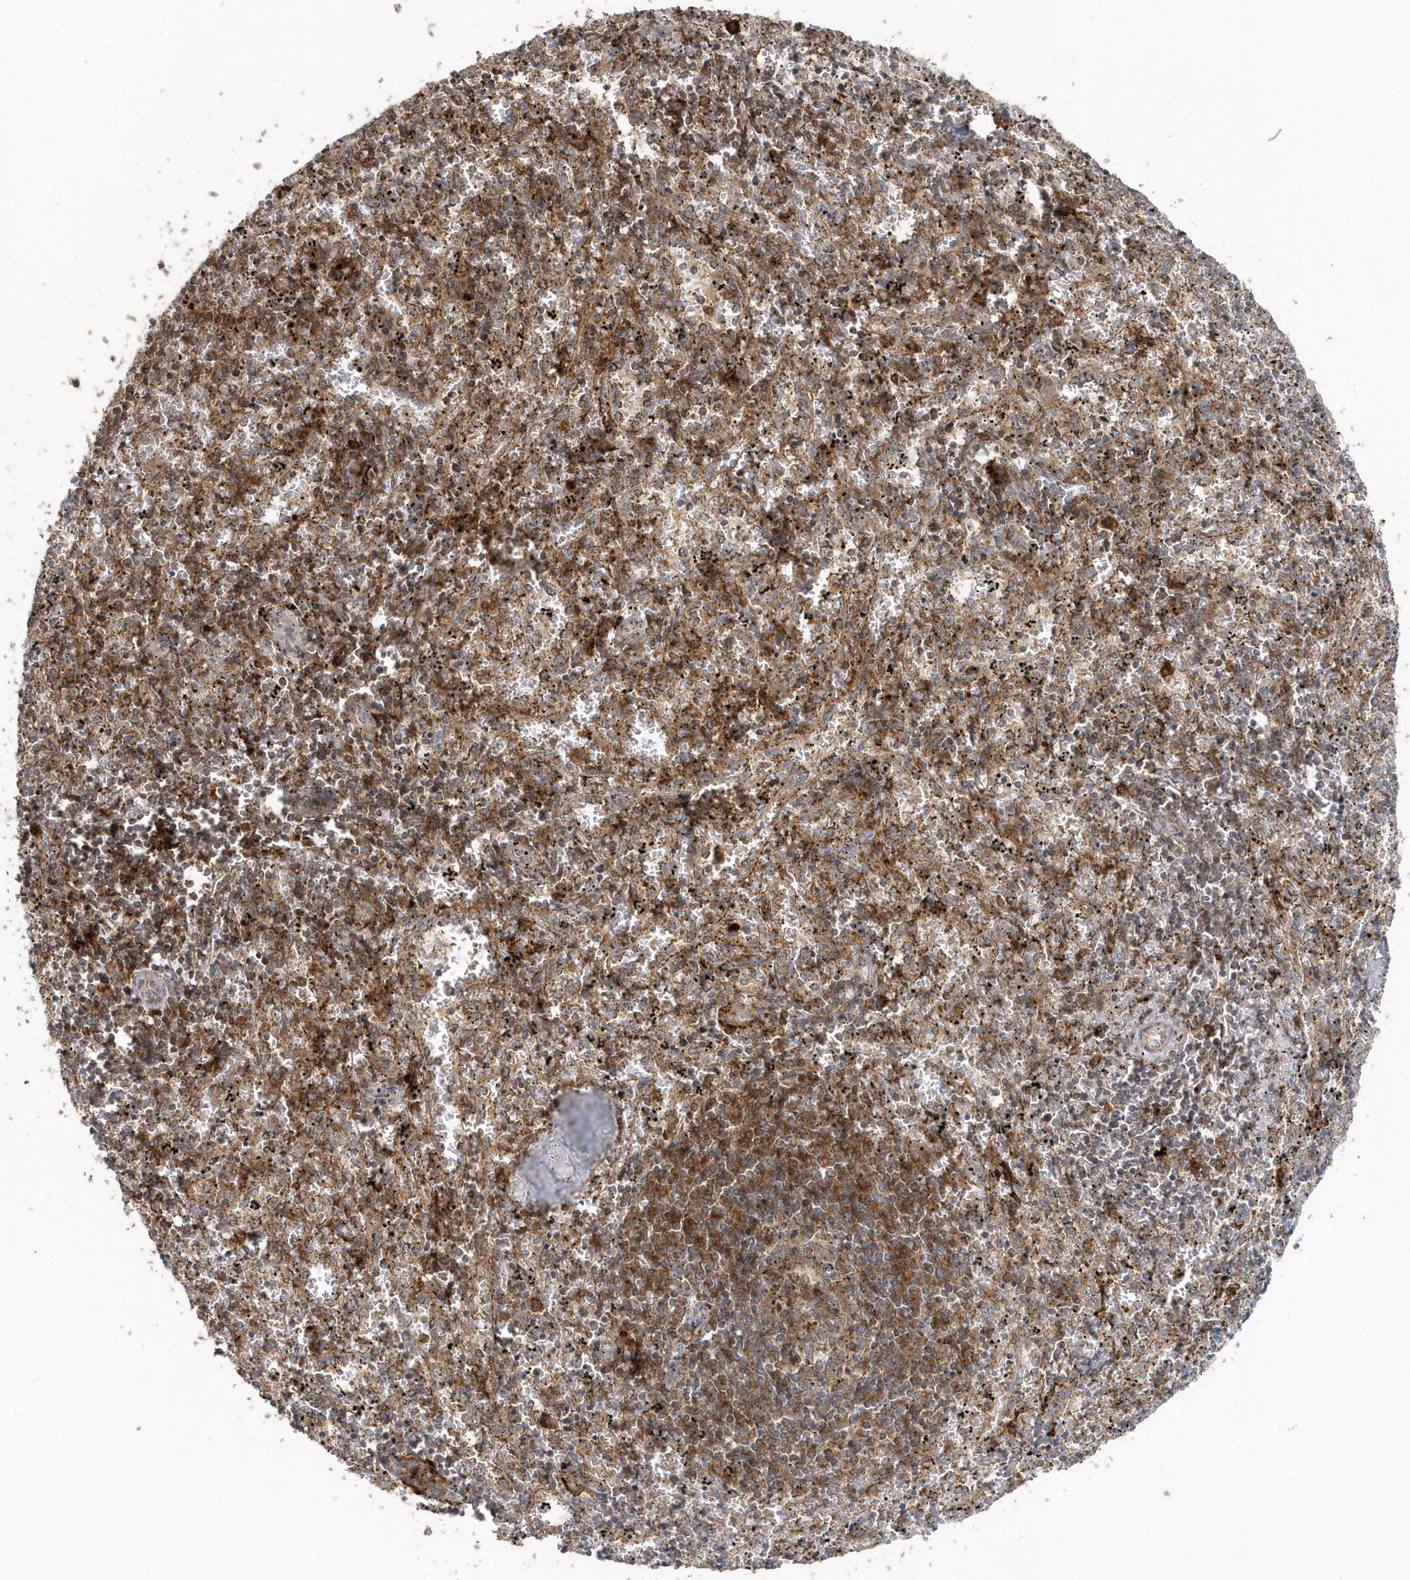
{"staining": {"intensity": "moderate", "quantity": "<25%", "location": "cytoplasmic/membranous"}, "tissue": "spleen", "cell_type": "Cells in red pulp", "image_type": "normal", "snomed": [{"axis": "morphology", "description": "Normal tissue, NOS"}, {"axis": "topography", "description": "Spleen"}], "caption": "Protein staining shows moderate cytoplasmic/membranous positivity in approximately <25% of cells in red pulp in benign spleen. Using DAB (3,3'-diaminobenzidine) (brown) and hematoxylin (blue) stains, captured at high magnification using brightfield microscopy.", "gene": "MMUT", "patient": {"sex": "male", "age": 11}}